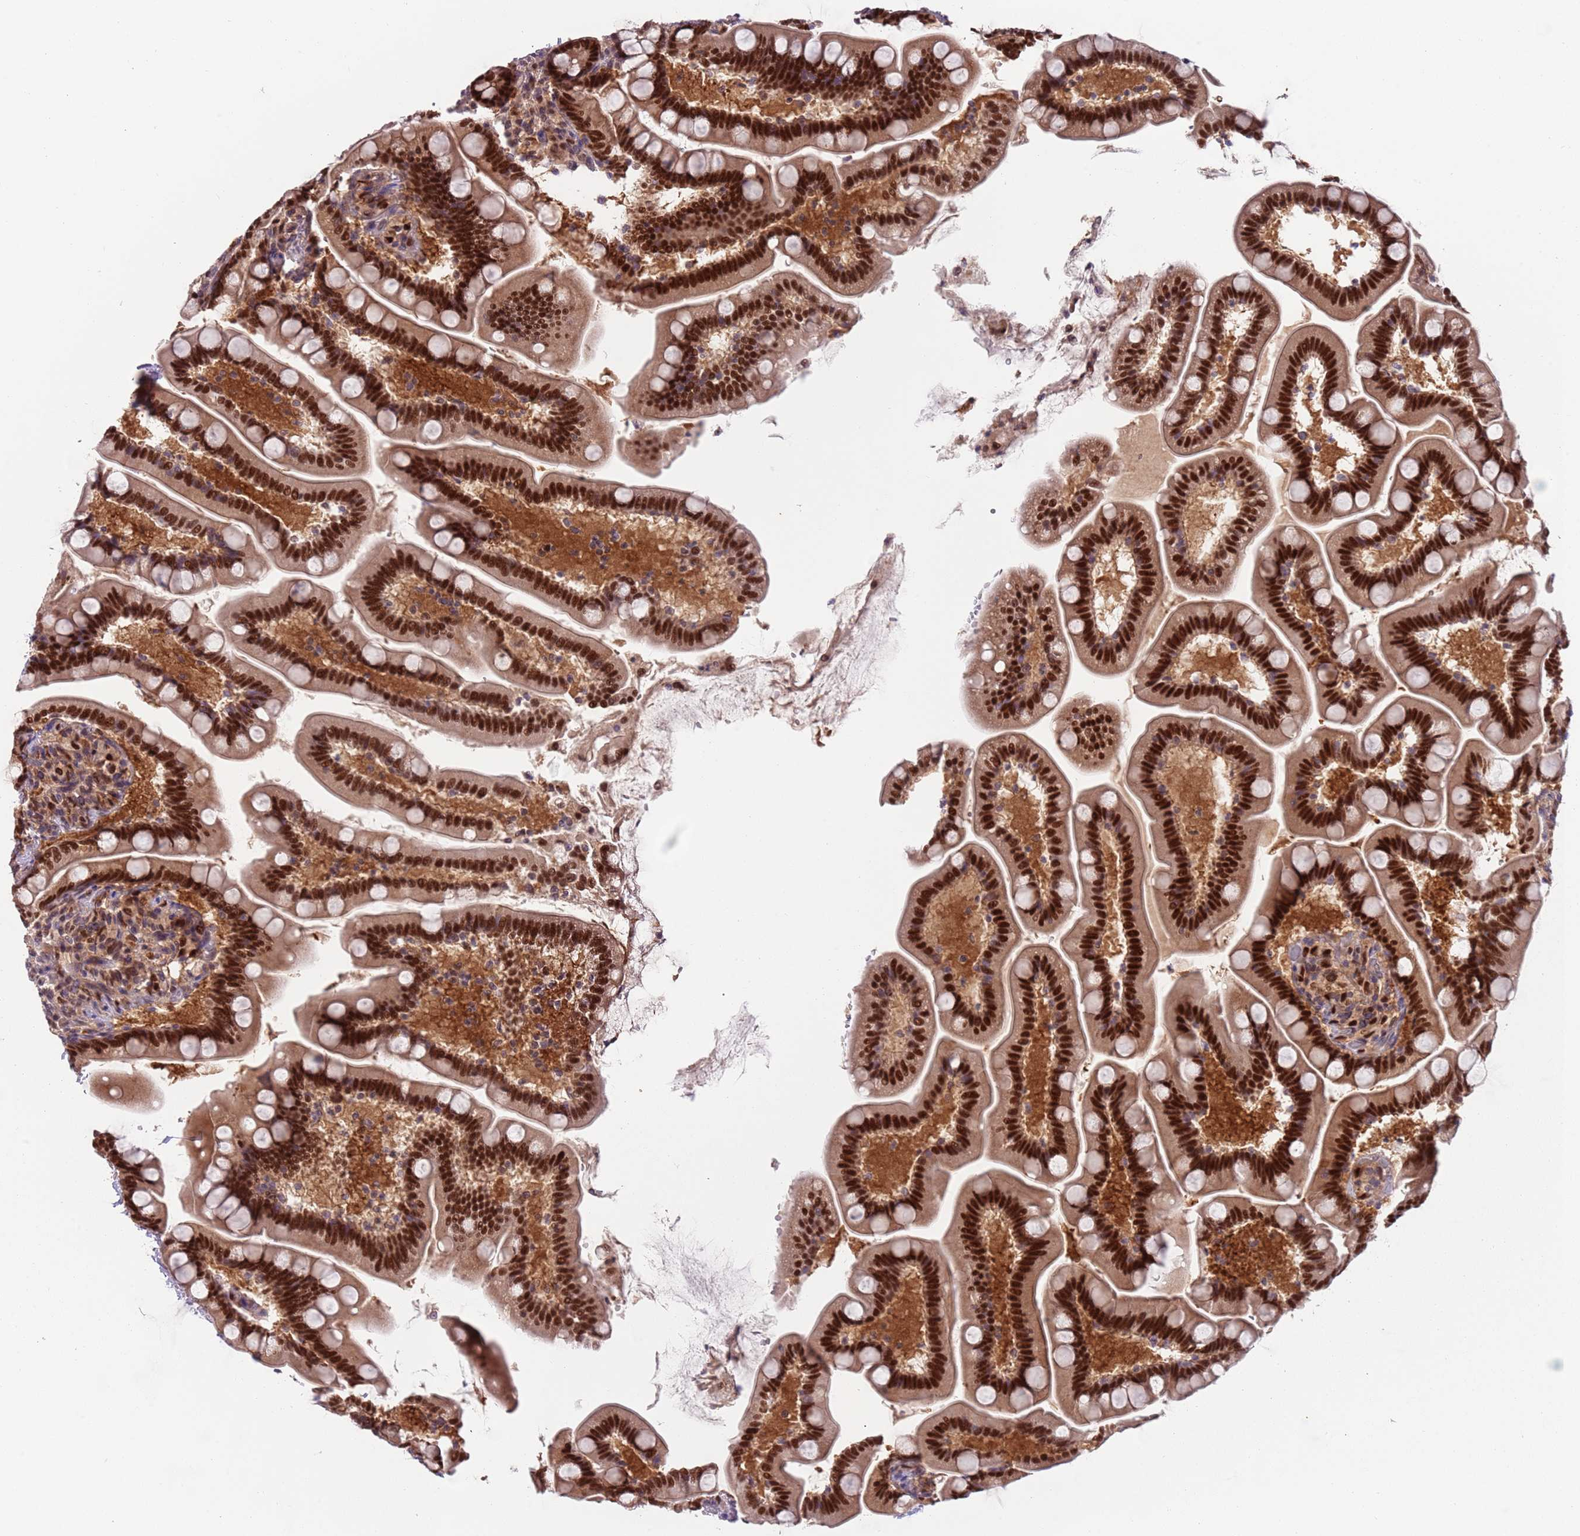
{"staining": {"intensity": "strong", "quantity": ">75%", "location": "cytoplasmic/membranous,nuclear"}, "tissue": "small intestine", "cell_type": "Glandular cells", "image_type": "normal", "snomed": [{"axis": "morphology", "description": "Normal tissue, NOS"}, {"axis": "topography", "description": "Small intestine"}], "caption": "Protein analysis of benign small intestine demonstrates strong cytoplasmic/membranous,nuclear positivity in about >75% of glandular cells. The staining was performed using DAB to visualize the protein expression in brown, while the nuclei were stained in blue with hematoxylin (Magnification: 20x).", "gene": "RMND5B", "patient": {"sex": "female", "age": 64}}